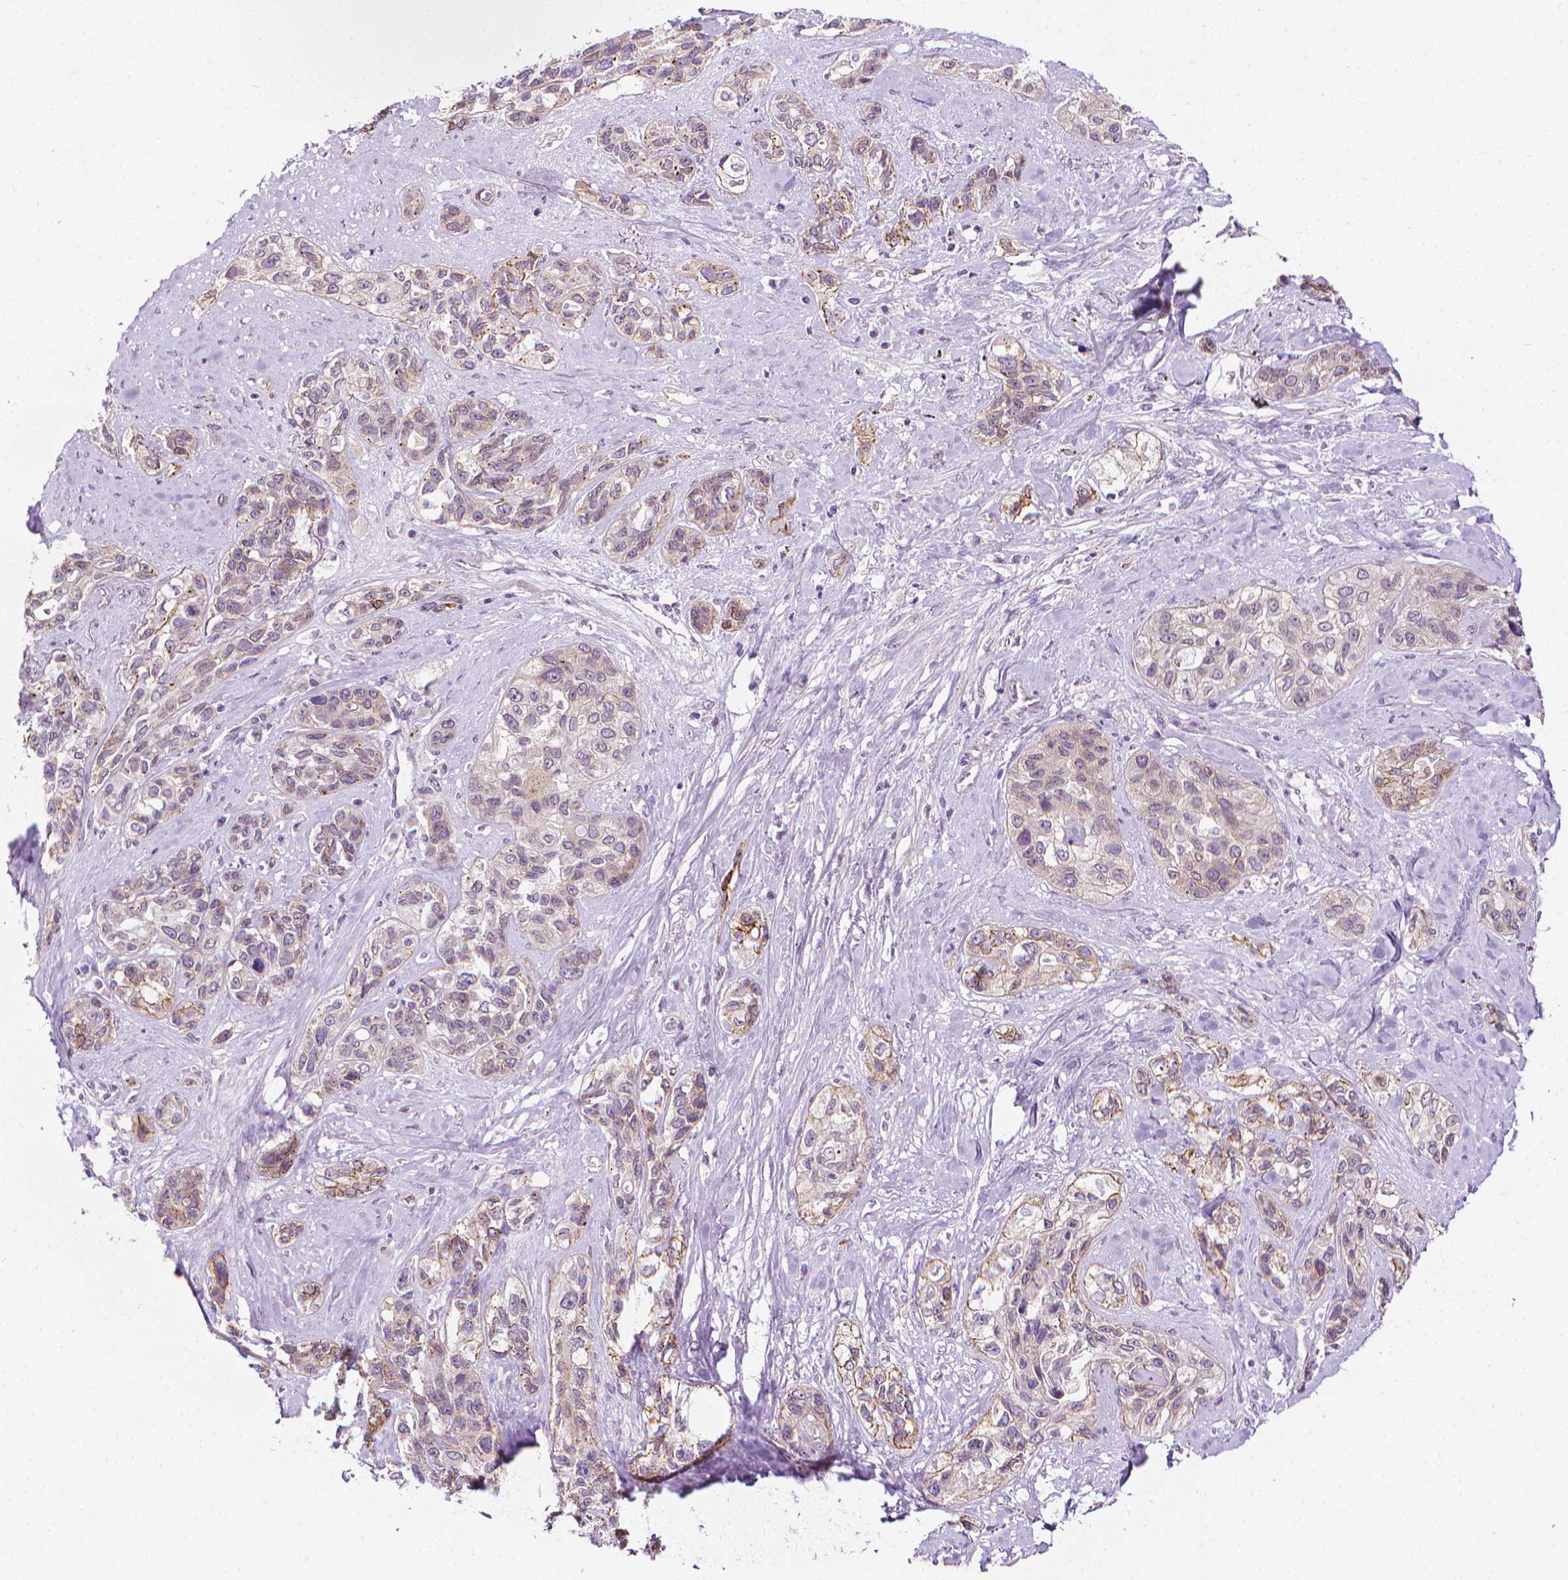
{"staining": {"intensity": "weak", "quantity": "<25%", "location": "cytoplasmic/membranous"}, "tissue": "lung cancer", "cell_type": "Tumor cells", "image_type": "cancer", "snomed": [{"axis": "morphology", "description": "Squamous cell carcinoma, NOS"}, {"axis": "topography", "description": "Lung"}], "caption": "The histopathology image displays no significant staining in tumor cells of lung cancer. The staining was performed using DAB to visualize the protein expression in brown, while the nuclei were stained in blue with hematoxylin (Magnification: 20x).", "gene": "MCOLN3", "patient": {"sex": "female", "age": 70}}